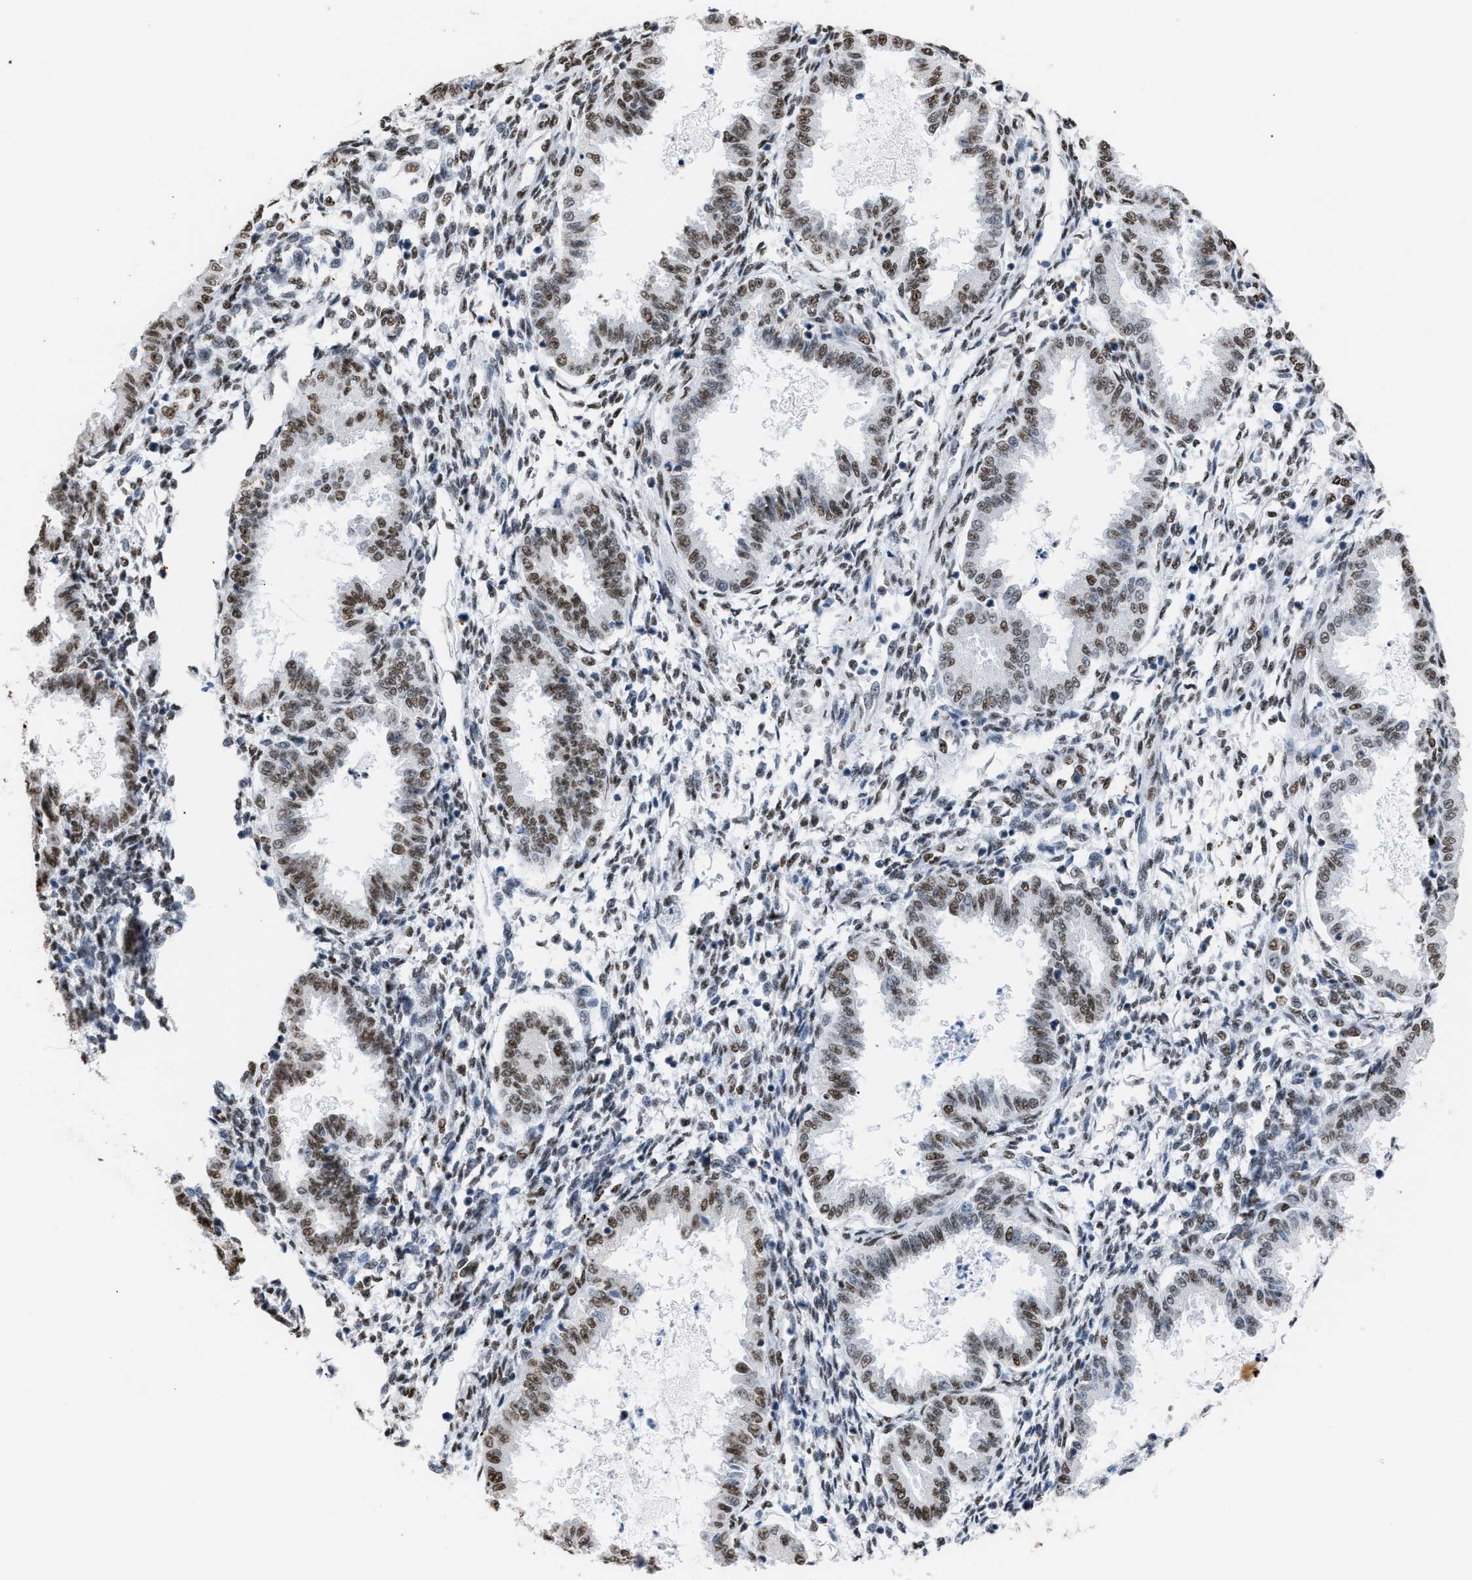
{"staining": {"intensity": "moderate", "quantity": ">75%", "location": "nuclear"}, "tissue": "endometrium", "cell_type": "Cells in endometrial stroma", "image_type": "normal", "snomed": [{"axis": "morphology", "description": "Normal tissue, NOS"}, {"axis": "topography", "description": "Endometrium"}], "caption": "High-magnification brightfield microscopy of benign endometrium stained with DAB (3,3'-diaminobenzidine) (brown) and counterstained with hematoxylin (blue). cells in endometrial stroma exhibit moderate nuclear positivity is present in about>75% of cells. Ihc stains the protein of interest in brown and the nuclei are stained blue.", "gene": "CCAR2", "patient": {"sex": "female", "age": 33}}